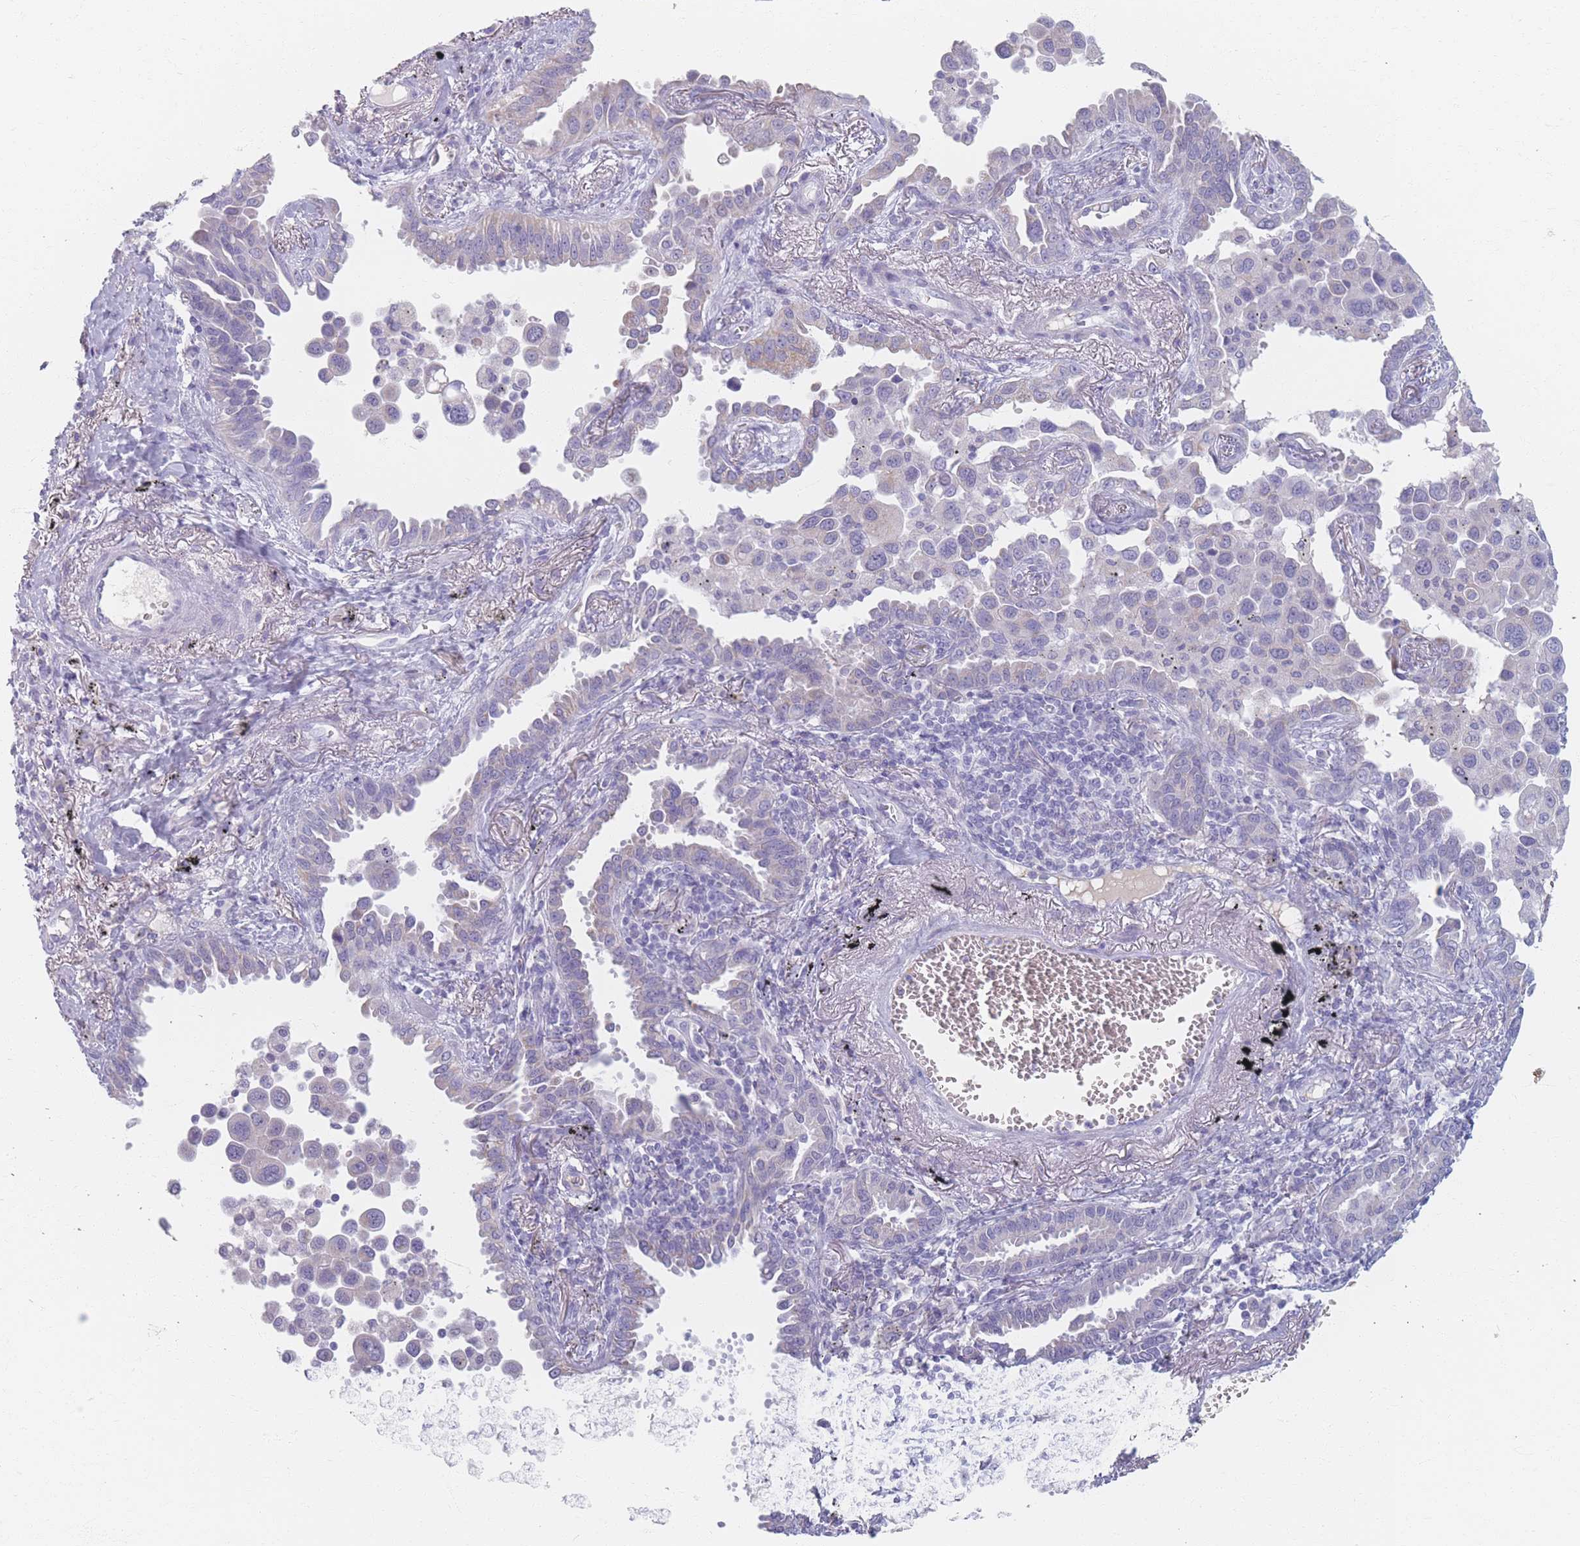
{"staining": {"intensity": "negative", "quantity": "none", "location": "none"}, "tissue": "lung cancer", "cell_type": "Tumor cells", "image_type": "cancer", "snomed": [{"axis": "morphology", "description": "Adenocarcinoma, NOS"}, {"axis": "topography", "description": "Lung"}], "caption": "The micrograph exhibits no significant positivity in tumor cells of lung cancer.", "gene": "PIGM", "patient": {"sex": "male", "age": 67}}